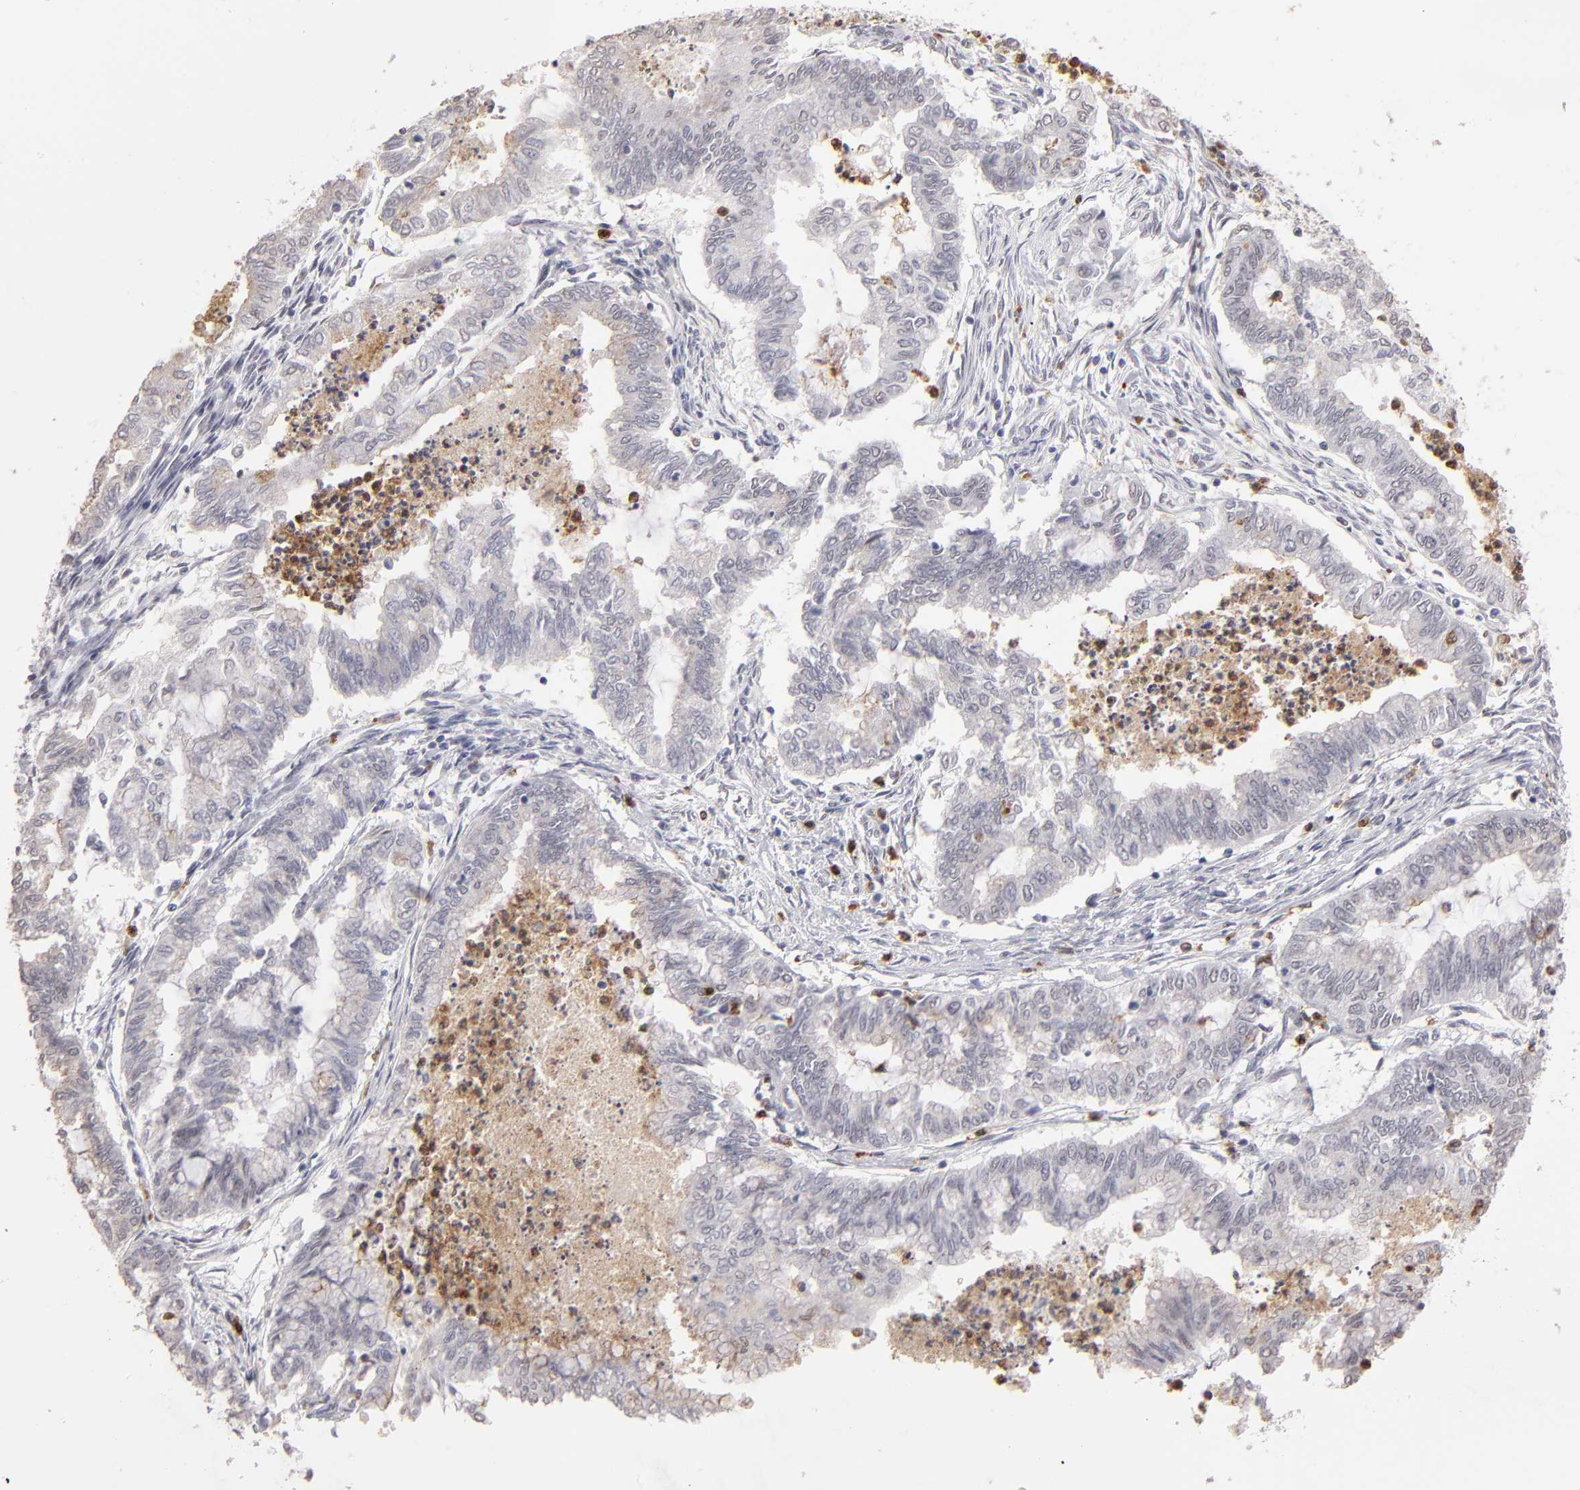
{"staining": {"intensity": "negative", "quantity": "none", "location": "none"}, "tissue": "endometrial cancer", "cell_type": "Tumor cells", "image_type": "cancer", "snomed": [{"axis": "morphology", "description": "Adenocarcinoma, NOS"}, {"axis": "topography", "description": "Endometrium"}], "caption": "Immunohistochemistry (IHC) image of adenocarcinoma (endometrial) stained for a protein (brown), which demonstrates no positivity in tumor cells. Brightfield microscopy of IHC stained with DAB (3,3'-diaminobenzidine) (brown) and hematoxylin (blue), captured at high magnification.", "gene": "MGAM", "patient": {"sex": "female", "age": 79}}